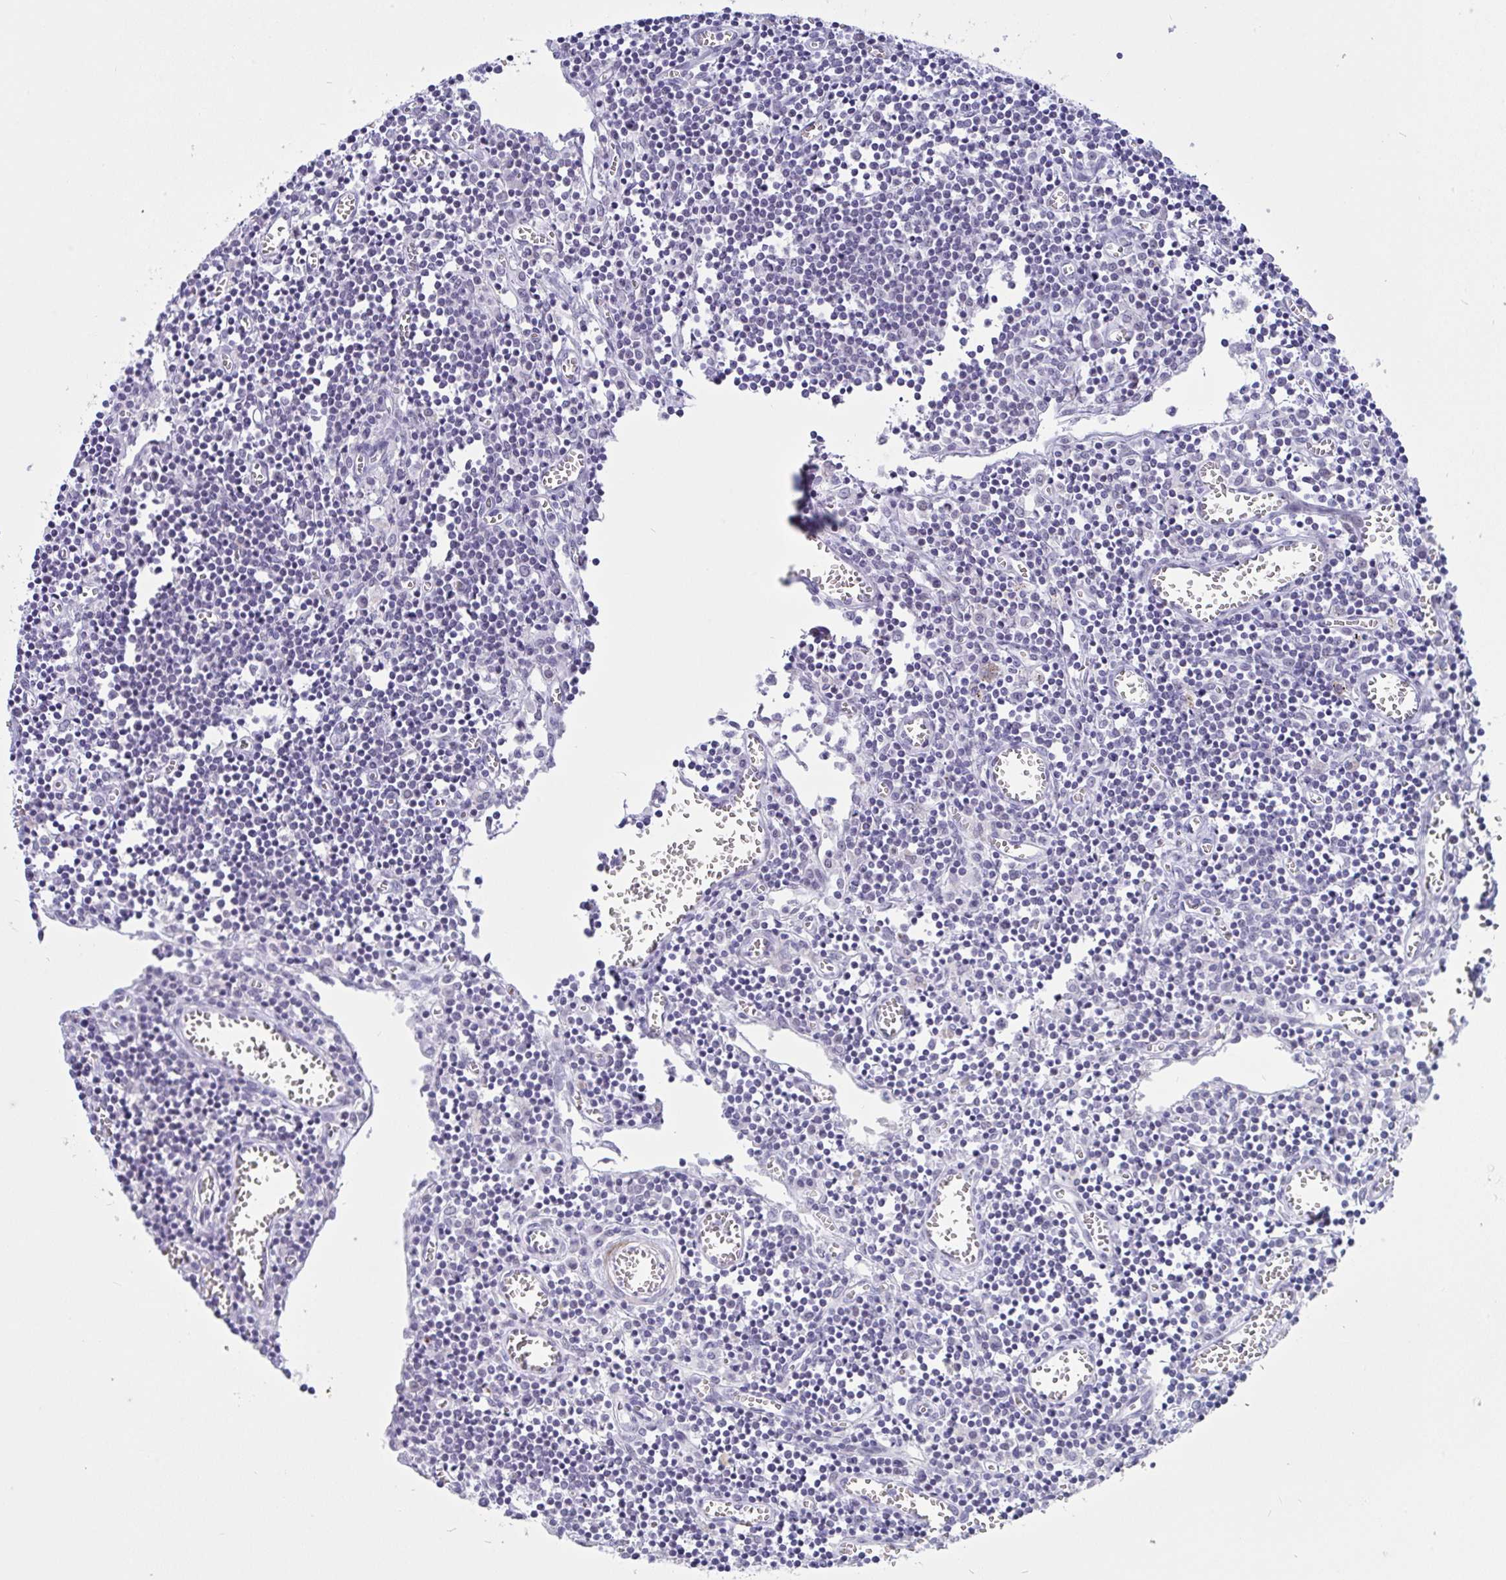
{"staining": {"intensity": "negative", "quantity": "none", "location": "none"}, "tissue": "lymph node", "cell_type": "Germinal center cells", "image_type": "normal", "snomed": [{"axis": "morphology", "description": "Normal tissue, NOS"}, {"axis": "topography", "description": "Lymph node"}], "caption": "DAB (3,3'-diaminobenzidine) immunohistochemical staining of normal human lymph node reveals no significant staining in germinal center cells.", "gene": "FBXL22", "patient": {"sex": "male", "age": 66}}